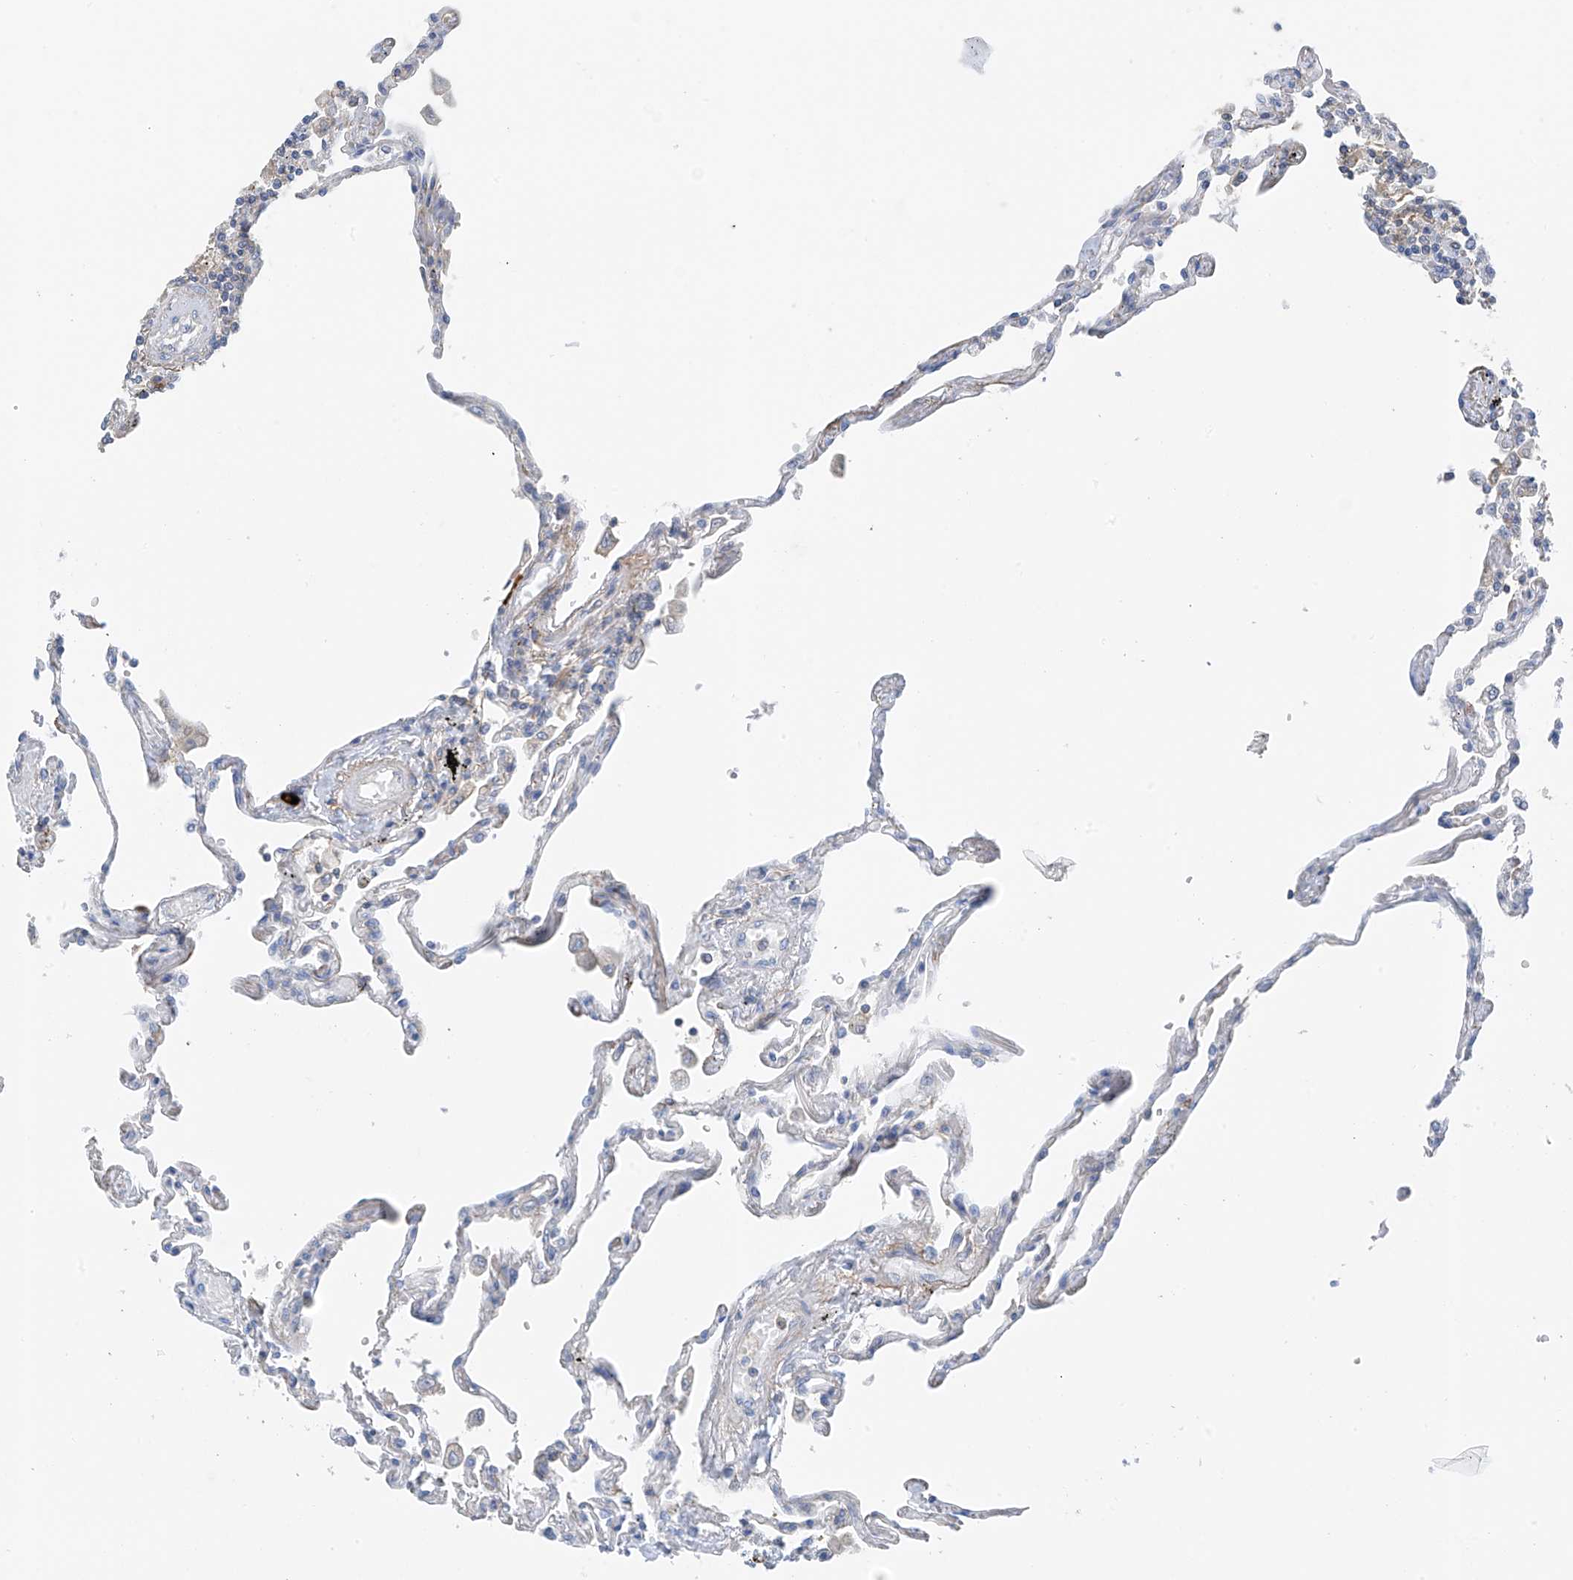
{"staining": {"intensity": "negative", "quantity": "none", "location": "none"}, "tissue": "lung", "cell_type": "Alveolar cells", "image_type": "normal", "snomed": [{"axis": "morphology", "description": "Normal tissue, NOS"}, {"axis": "topography", "description": "Lung"}], "caption": "Human lung stained for a protein using immunohistochemistry (IHC) shows no positivity in alveolar cells.", "gene": "NALCN", "patient": {"sex": "female", "age": 67}}